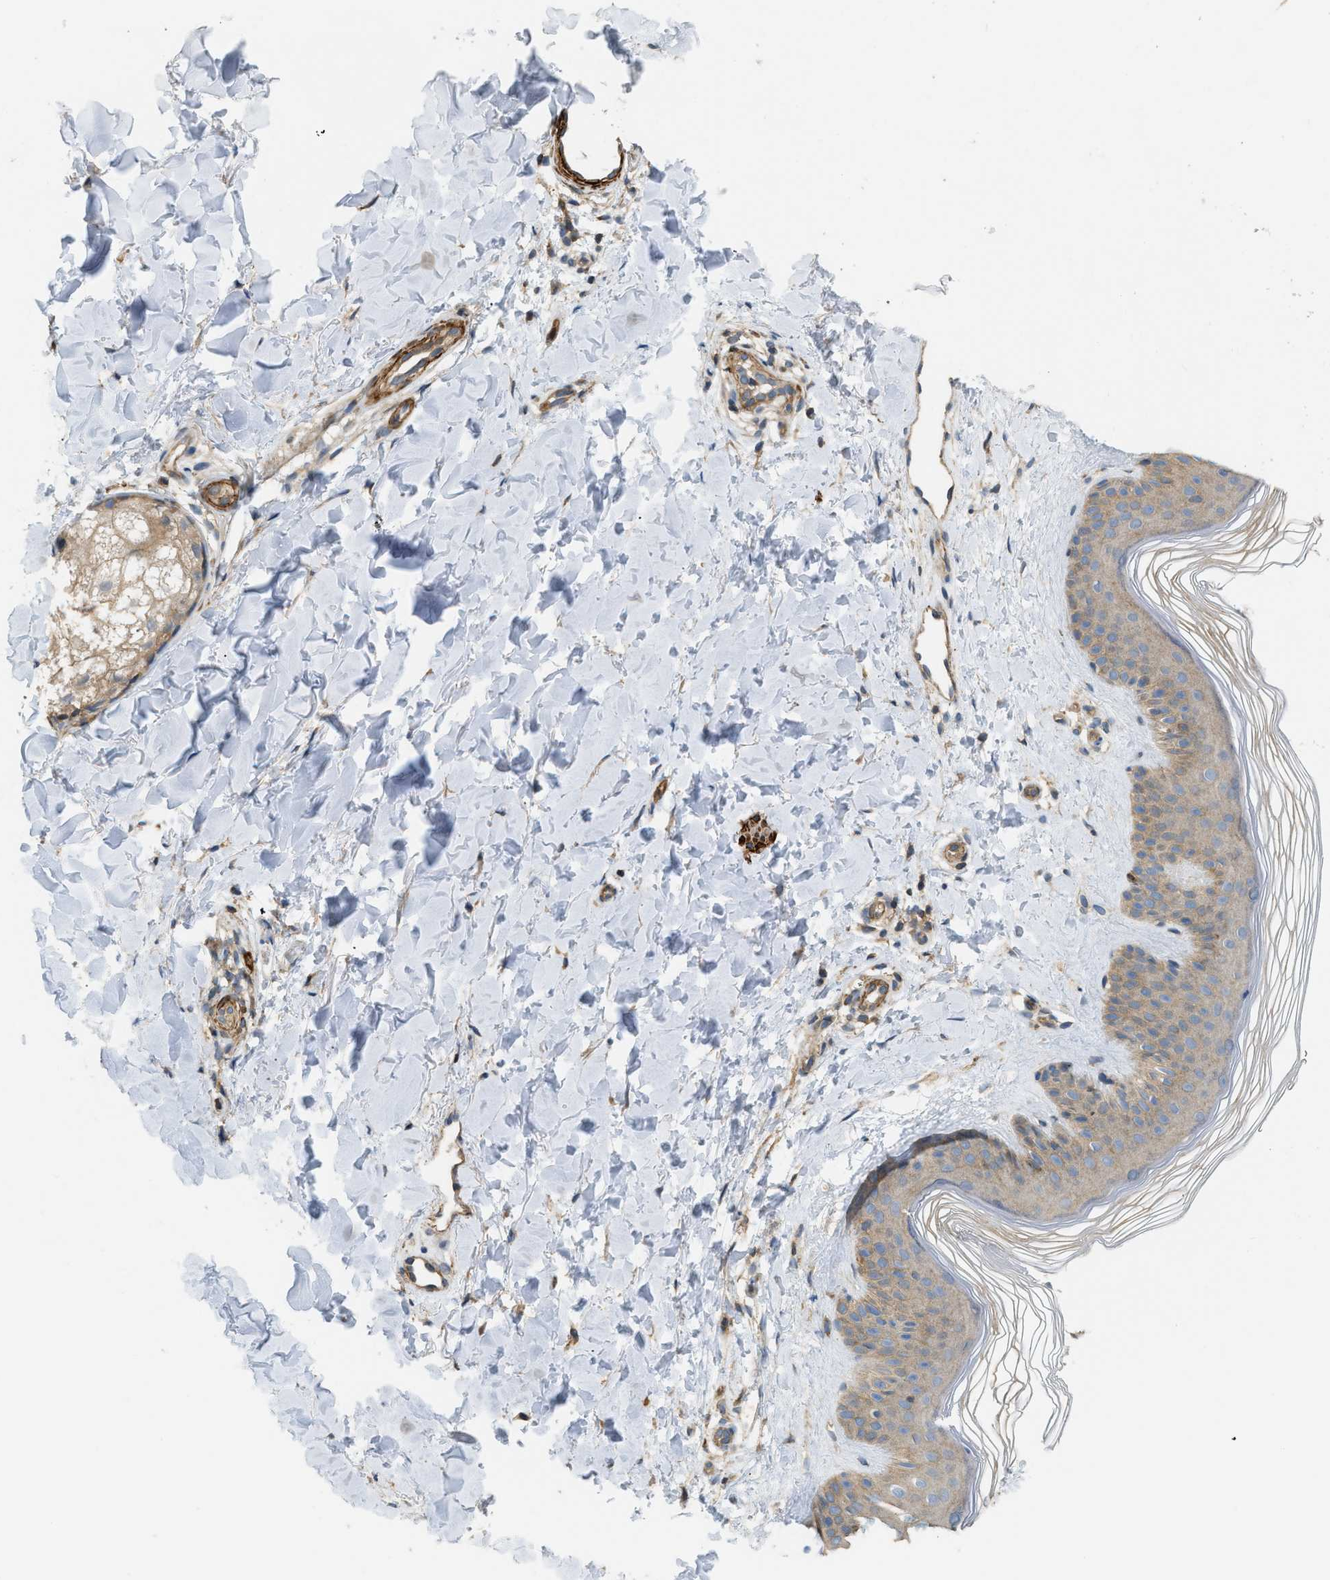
{"staining": {"intensity": "moderate", "quantity": ">75%", "location": "cytoplasmic/membranous"}, "tissue": "skin", "cell_type": "Fibroblasts", "image_type": "normal", "snomed": [{"axis": "morphology", "description": "Normal tissue, NOS"}, {"axis": "morphology", "description": "Malignant melanoma, Metastatic site"}, {"axis": "topography", "description": "Skin"}], "caption": "Human skin stained with a brown dye displays moderate cytoplasmic/membranous positive expression in approximately >75% of fibroblasts.", "gene": "BTN3A2", "patient": {"sex": "male", "age": 41}}